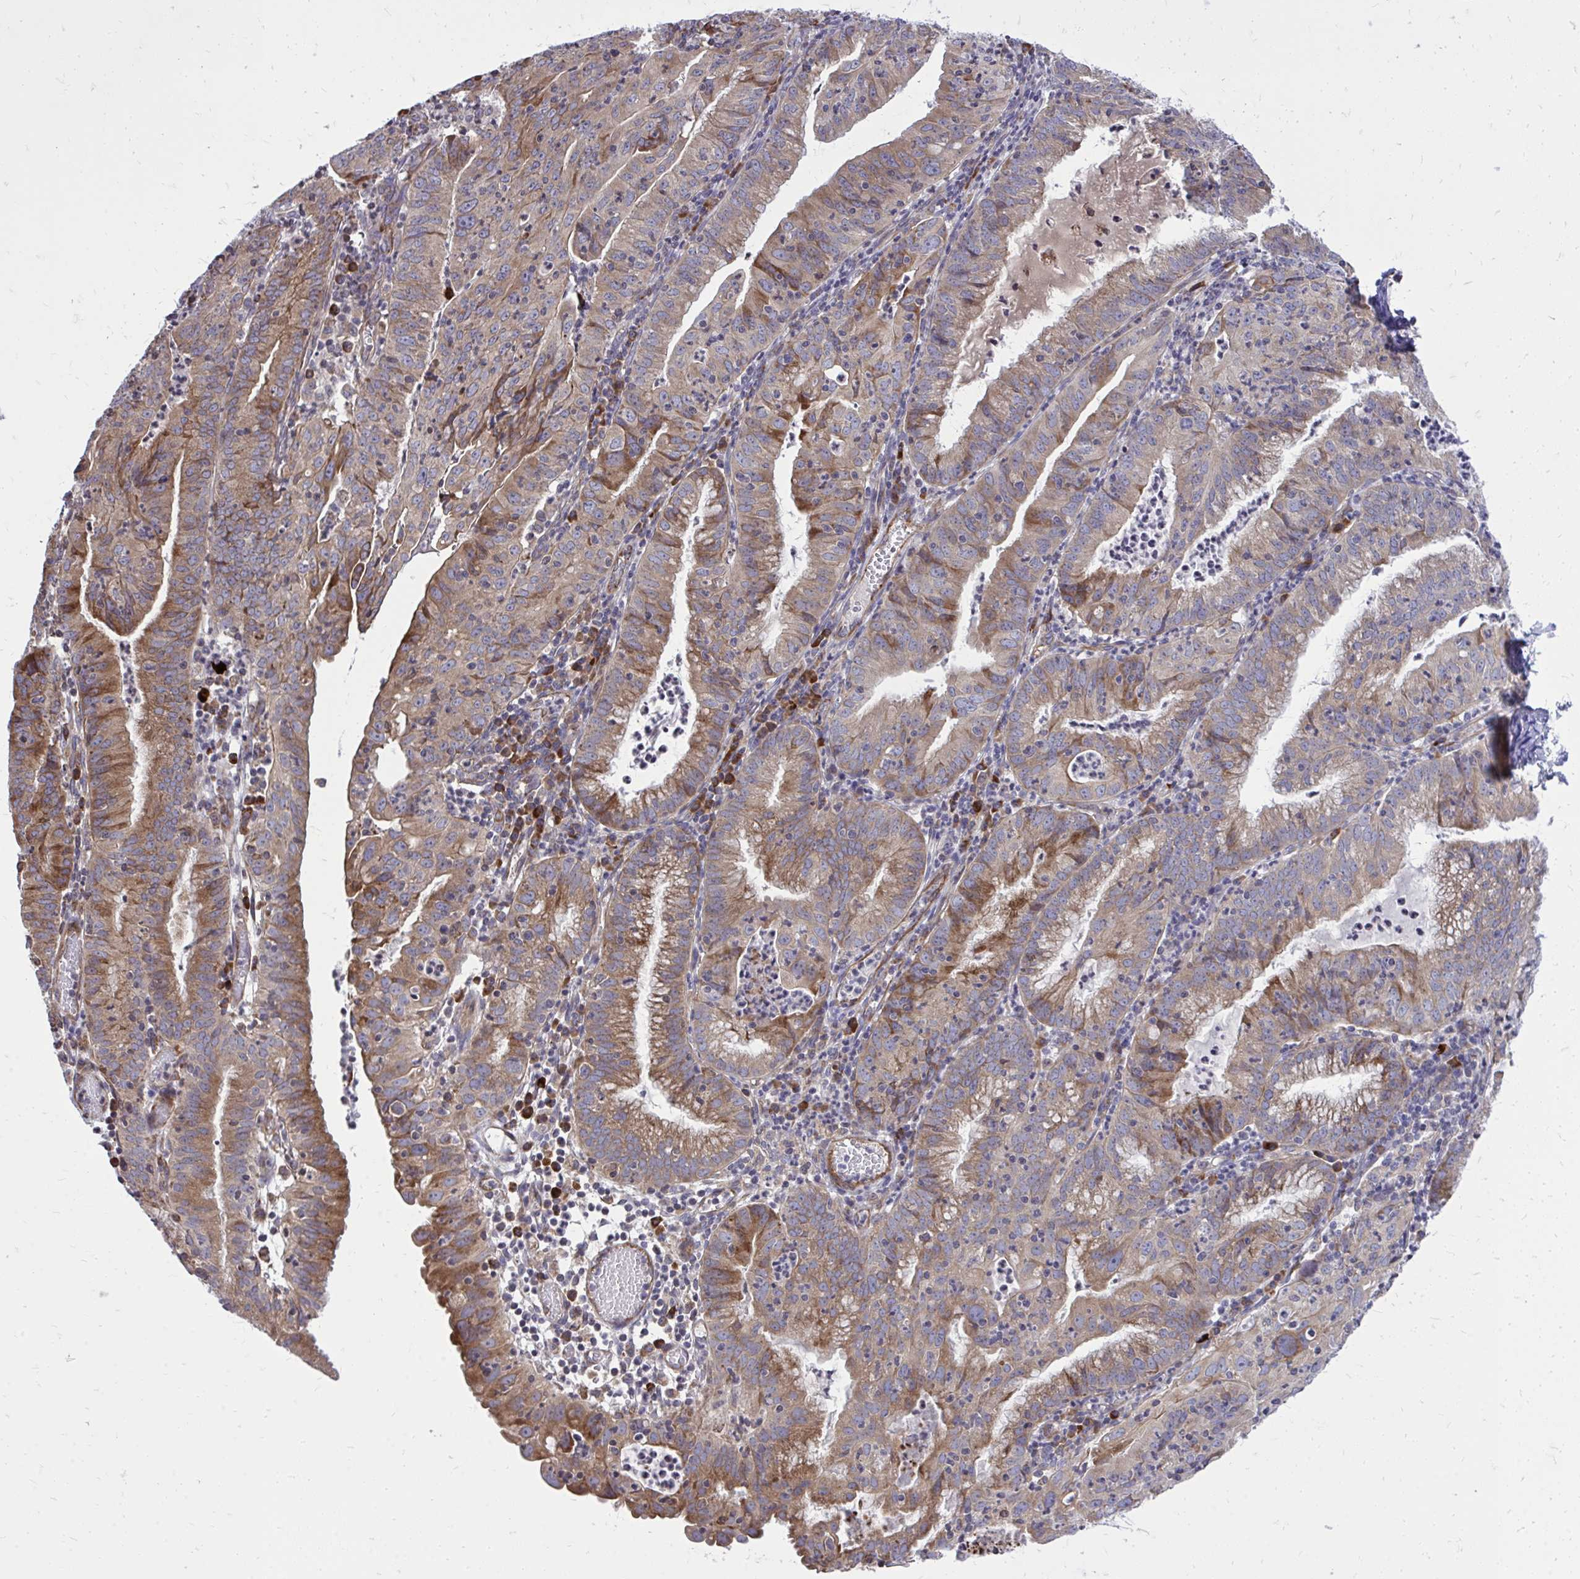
{"staining": {"intensity": "moderate", "quantity": ">75%", "location": "cytoplasmic/membranous"}, "tissue": "endometrial cancer", "cell_type": "Tumor cells", "image_type": "cancer", "snomed": [{"axis": "morphology", "description": "Adenocarcinoma, NOS"}, {"axis": "topography", "description": "Endometrium"}], "caption": "Adenocarcinoma (endometrial) was stained to show a protein in brown. There is medium levels of moderate cytoplasmic/membranous expression in approximately >75% of tumor cells.", "gene": "METTL9", "patient": {"sex": "female", "age": 60}}